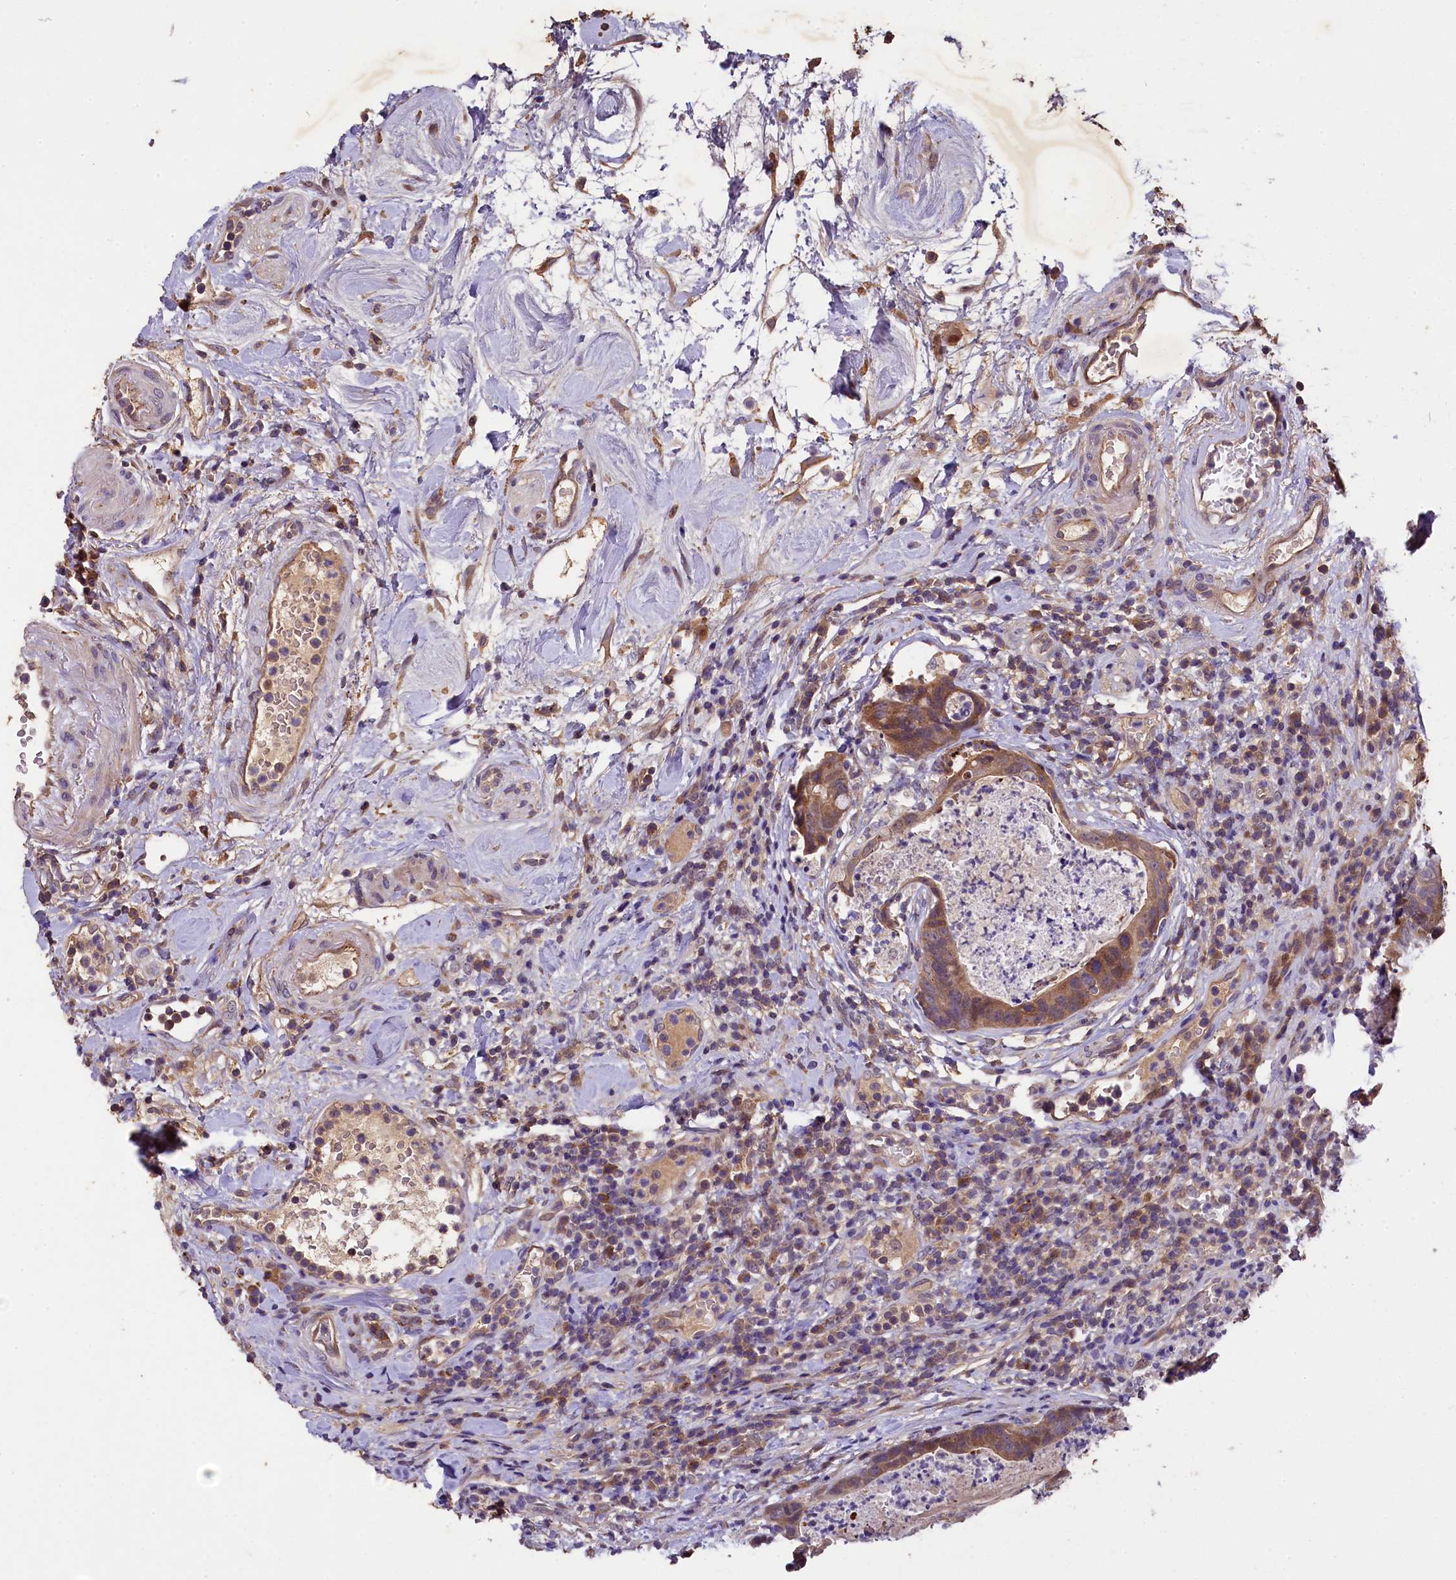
{"staining": {"intensity": "strong", "quantity": ">75%", "location": "cytoplasmic/membranous"}, "tissue": "colorectal cancer", "cell_type": "Tumor cells", "image_type": "cancer", "snomed": [{"axis": "morphology", "description": "Adenocarcinoma, NOS"}, {"axis": "topography", "description": "Colon"}], "caption": "Immunohistochemistry (IHC) (DAB) staining of colorectal adenocarcinoma reveals strong cytoplasmic/membranous protein expression in about >75% of tumor cells. (Stains: DAB in brown, nuclei in blue, Microscopy: brightfield microscopy at high magnification).", "gene": "PLXNB1", "patient": {"sex": "female", "age": 82}}